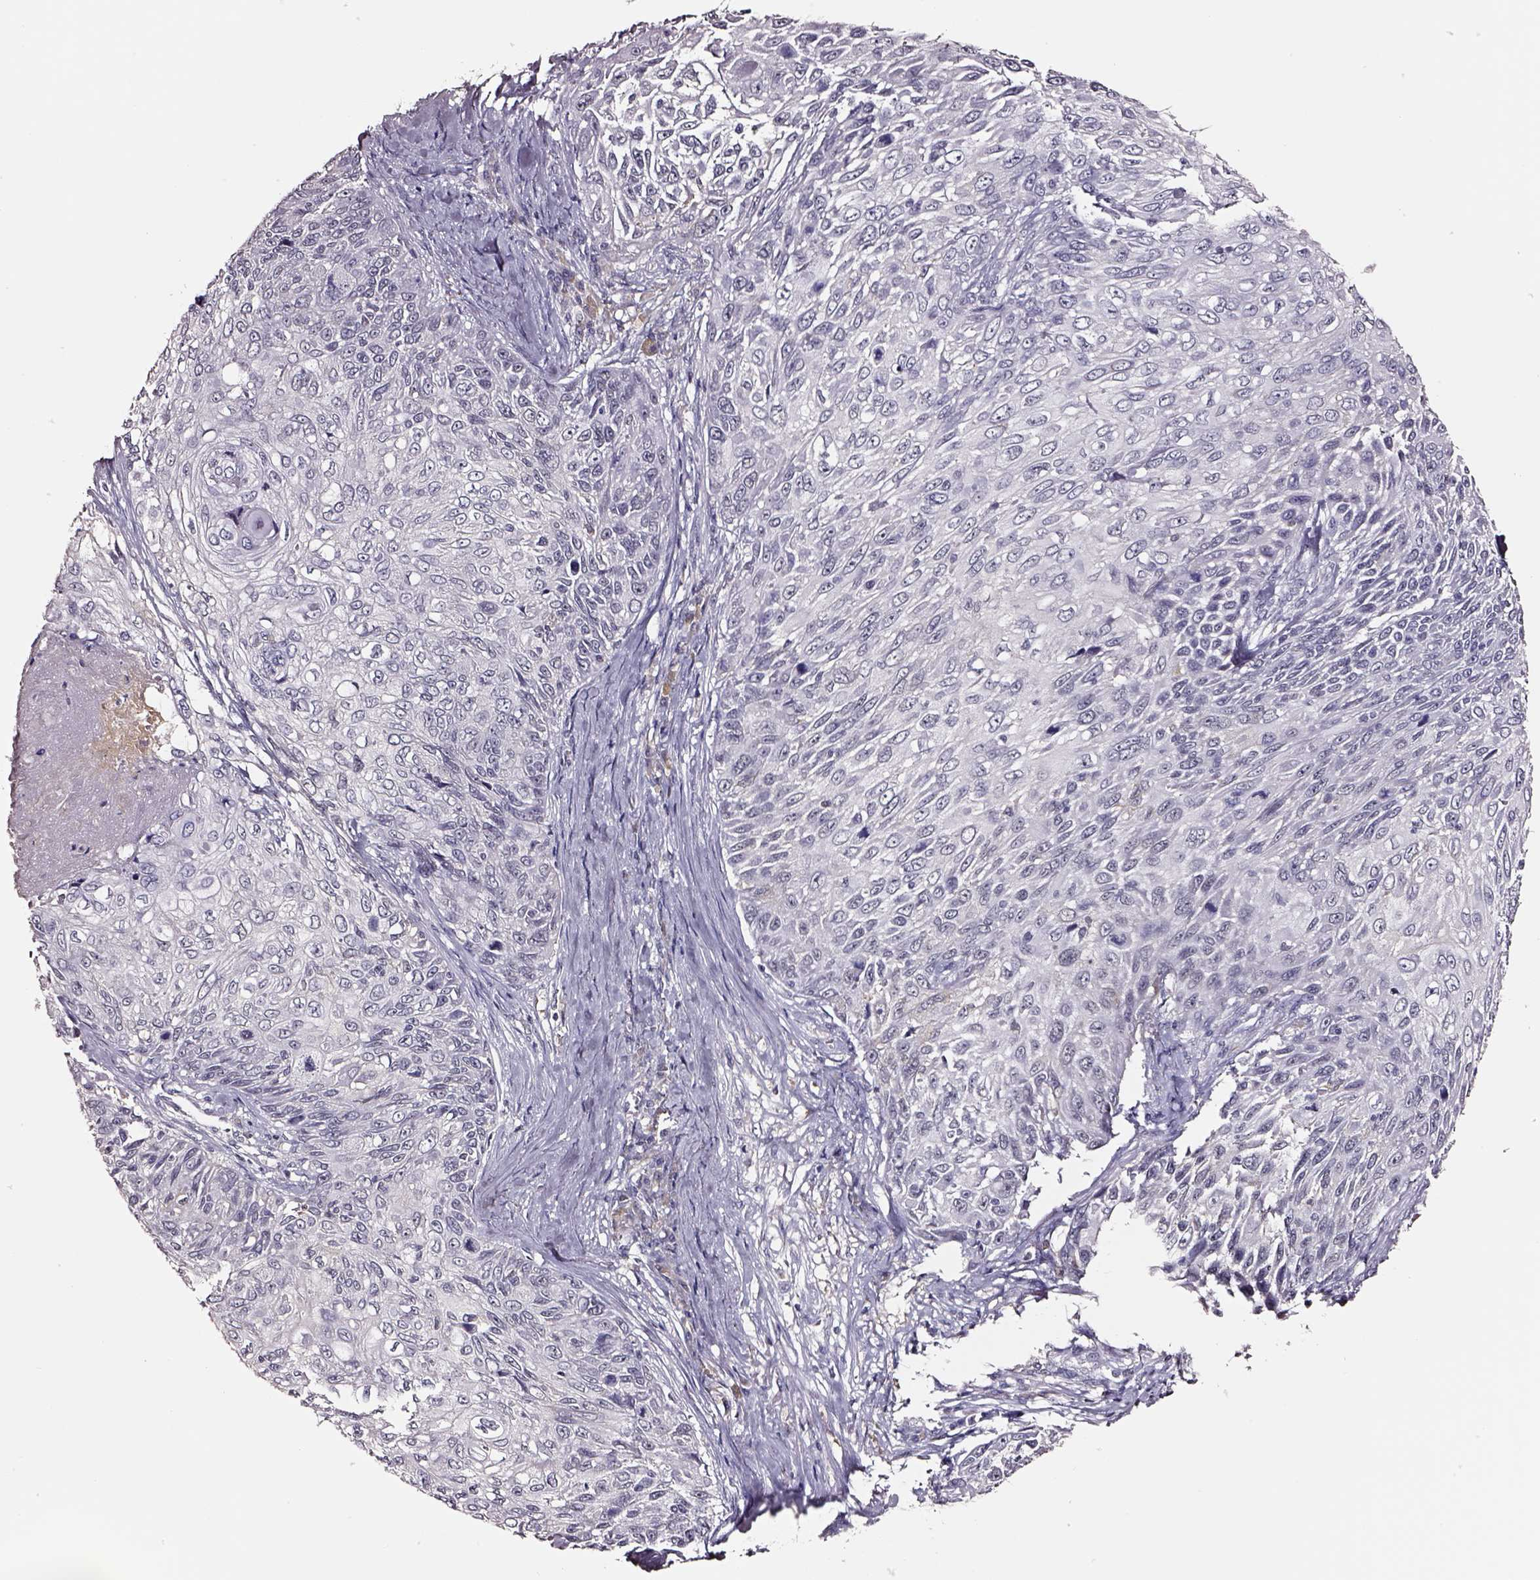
{"staining": {"intensity": "negative", "quantity": "none", "location": "none"}, "tissue": "skin cancer", "cell_type": "Tumor cells", "image_type": "cancer", "snomed": [{"axis": "morphology", "description": "Squamous cell carcinoma, NOS"}, {"axis": "topography", "description": "Skin"}], "caption": "IHC histopathology image of human squamous cell carcinoma (skin) stained for a protein (brown), which reveals no positivity in tumor cells. The staining is performed using DAB (3,3'-diaminobenzidine) brown chromogen with nuclei counter-stained in using hematoxylin.", "gene": "SMIM17", "patient": {"sex": "male", "age": 92}}